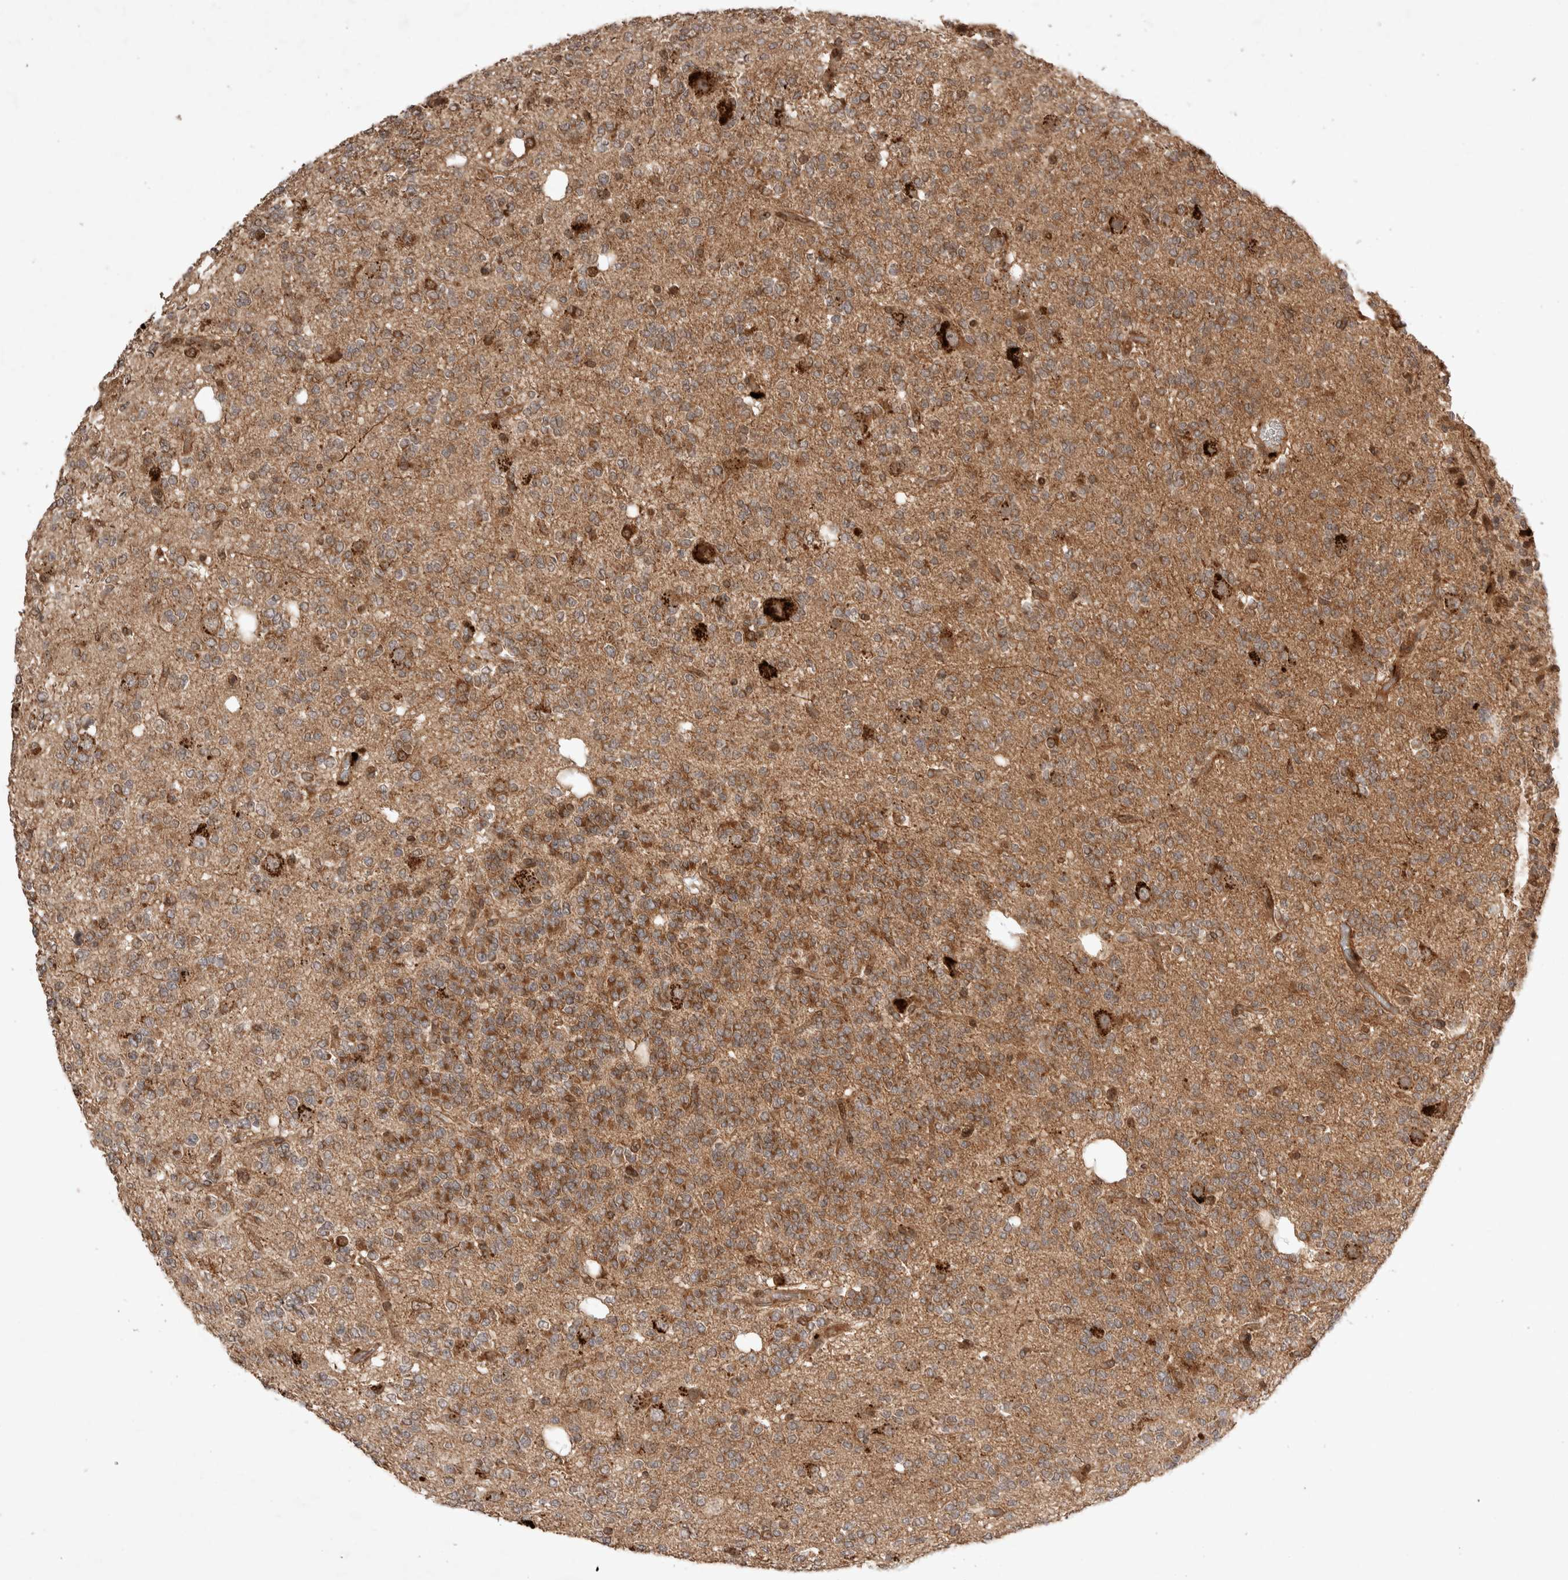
{"staining": {"intensity": "moderate", "quantity": ">75%", "location": "cytoplasmic/membranous"}, "tissue": "glioma", "cell_type": "Tumor cells", "image_type": "cancer", "snomed": [{"axis": "morphology", "description": "Glioma, malignant, Low grade"}, {"axis": "topography", "description": "Brain"}], "caption": "Moderate cytoplasmic/membranous protein positivity is appreciated in about >75% of tumor cells in malignant low-grade glioma.", "gene": "FAM221A", "patient": {"sex": "male", "age": 38}}